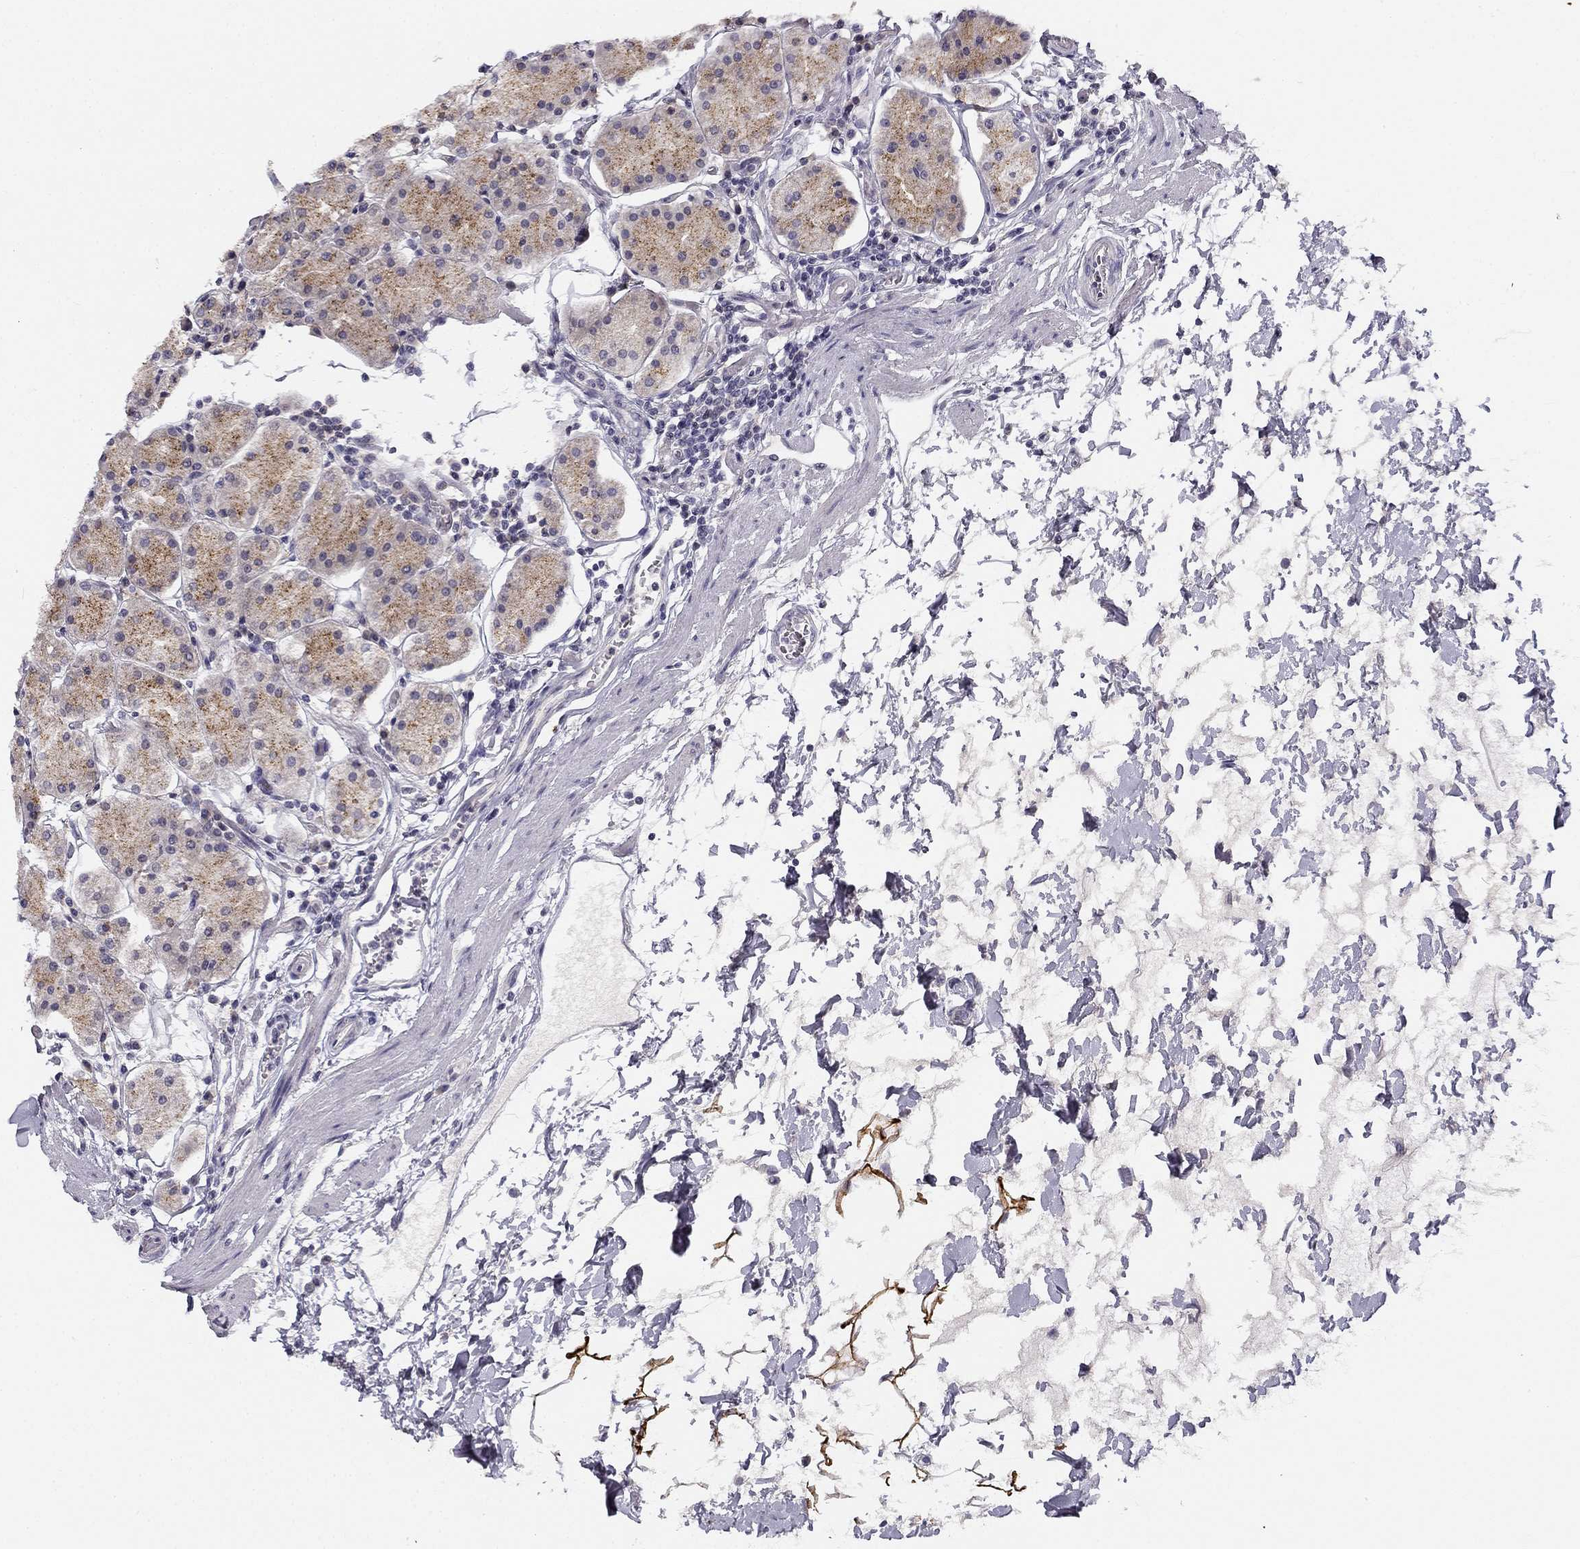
{"staining": {"intensity": "moderate", "quantity": "<25%", "location": "cytoplasmic/membranous"}, "tissue": "stomach", "cell_type": "Glandular cells", "image_type": "normal", "snomed": [{"axis": "morphology", "description": "Normal tissue, NOS"}, {"axis": "topography", "description": "Stomach"}], "caption": "A brown stain shows moderate cytoplasmic/membranous positivity of a protein in glandular cells of unremarkable human stomach.", "gene": "CNR1", "patient": {"sex": "male", "age": 54}}